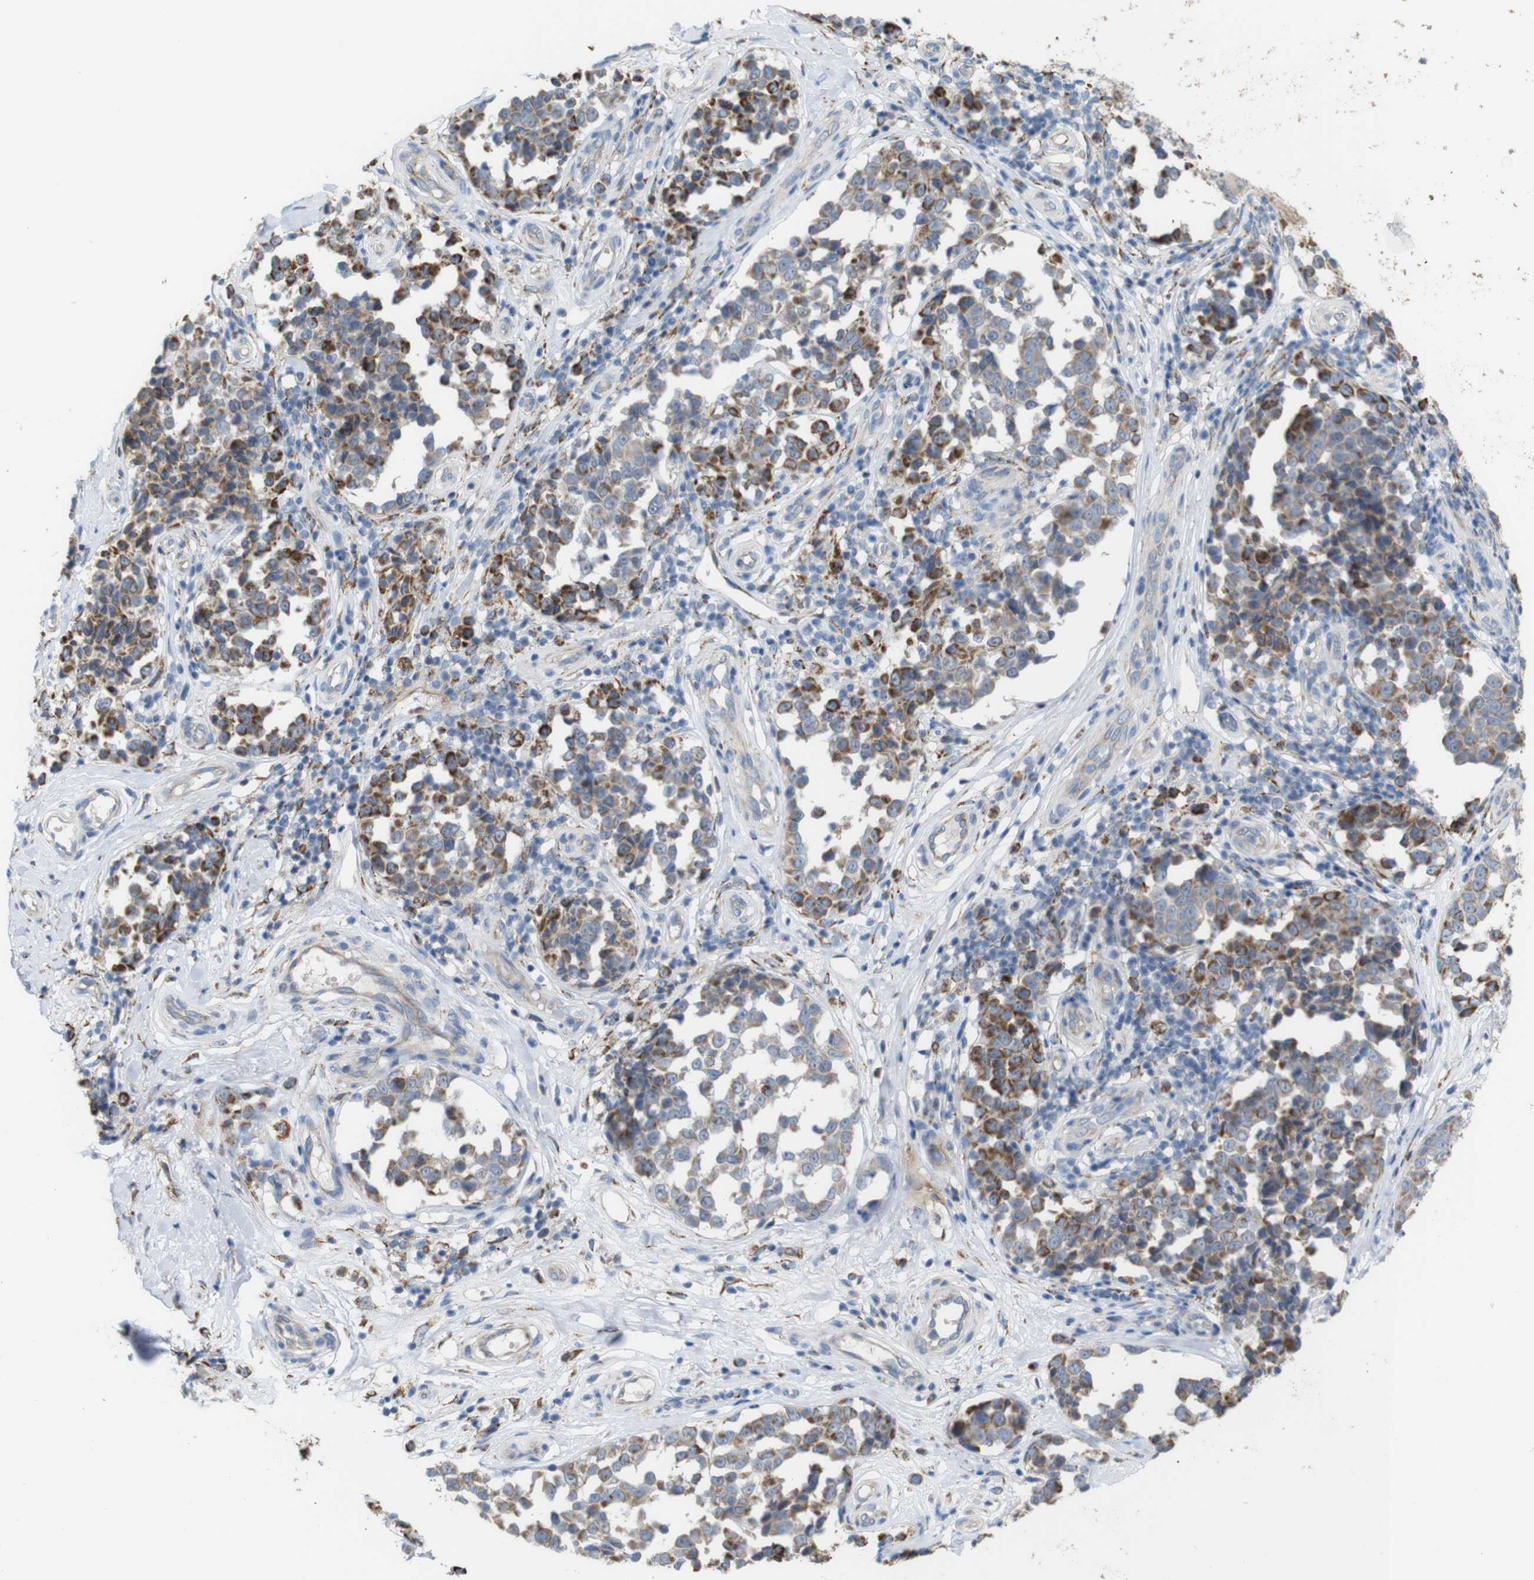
{"staining": {"intensity": "strong", "quantity": "25%-75%", "location": "cytoplasmic/membranous"}, "tissue": "melanoma", "cell_type": "Tumor cells", "image_type": "cancer", "snomed": [{"axis": "morphology", "description": "Malignant melanoma, NOS"}, {"axis": "topography", "description": "Skin"}], "caption": "Immunohistochemical staining of melanoma displays high levels of strong cytoplasmic/membranous expression in about 25%-75% of tumor cells.", "gene": "PTPRR", "patient": {"sex": "female", "age": 64}}